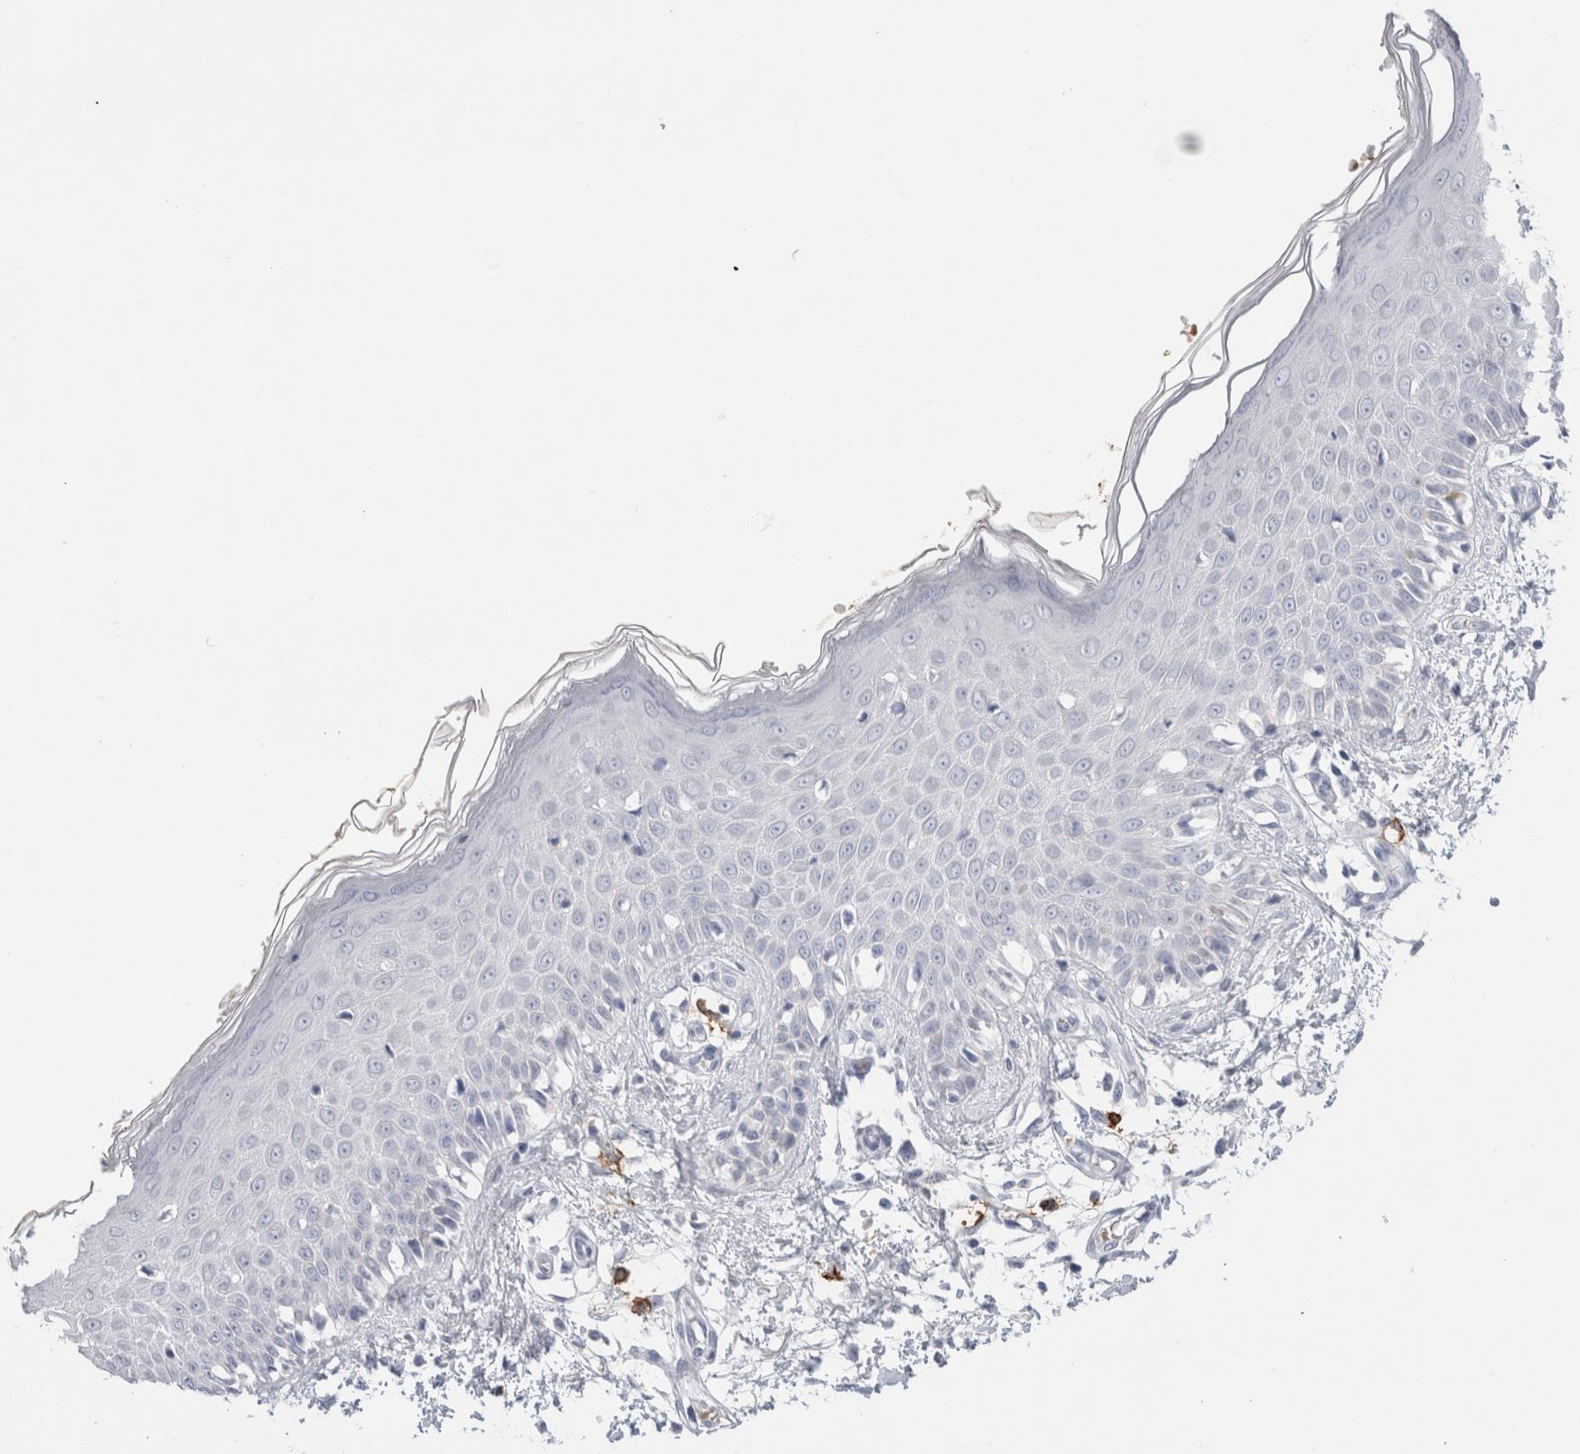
{"staining": {"intensity": "negative", "quantity": "none", "location": "none"}, "tissue": "skin", "cell_type": "Fibroblasts", "image_type": "normal", "snomed": [{"axis": "morphology", "description": "Normal tissue, NOS"}, {"axis": "morphology", "description": "Inflammation, NOS"}, {"axis": "topography", "description": "Skin"}], "caption": "A high-resolution photomicrograph shows IHC staining of benign skin, which shows no significant positivity in fibroblasts.", "gene": "CD38", "patient": {"sex": "female", "age": 44}}